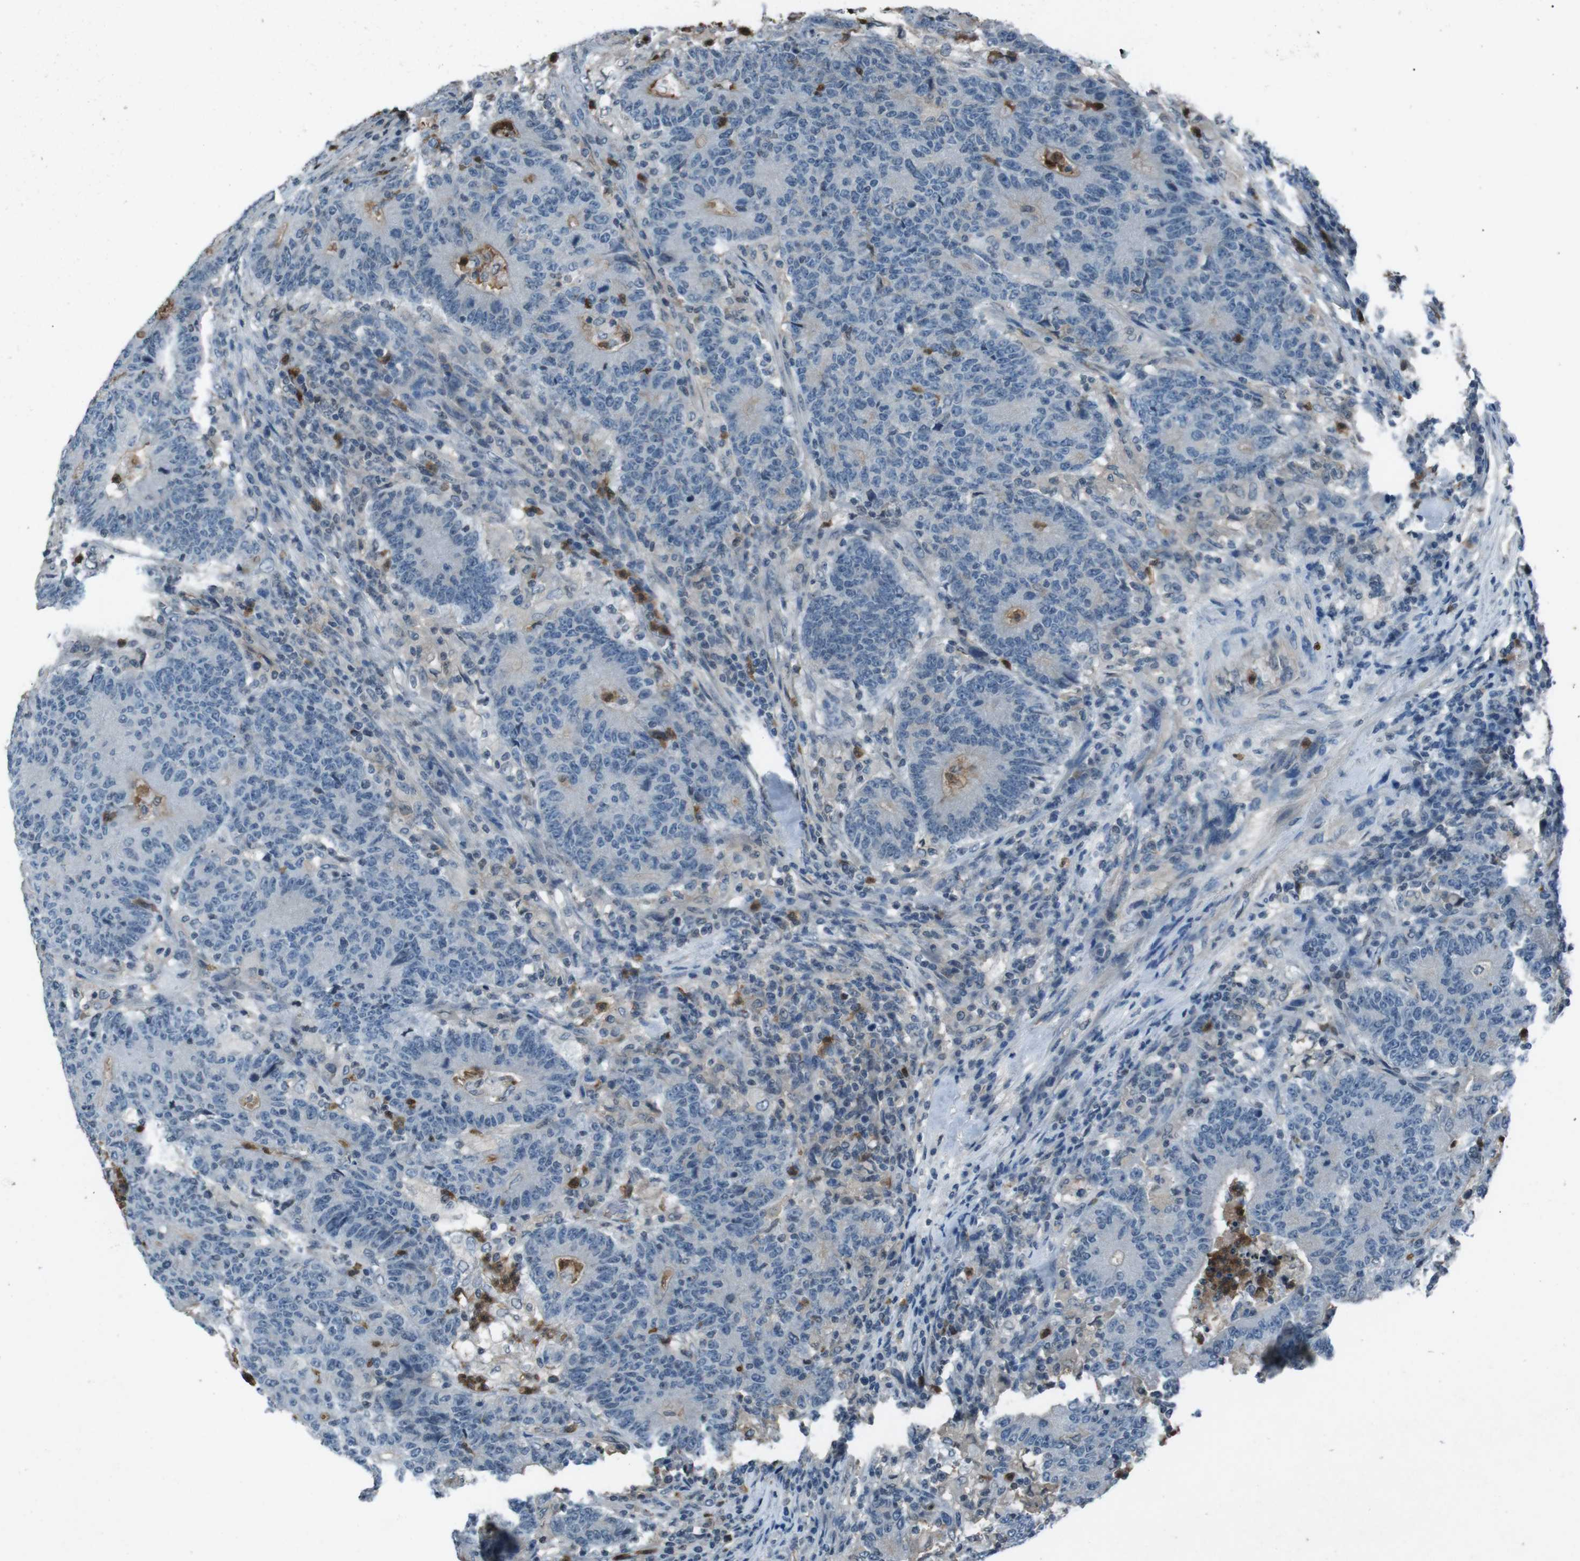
{"staining": {"intensity": "negative", "quantity": "none", "location": "none"}, "tissue": "colorectal cancer", "cell_type": "Tumor cells", "image_type": "cancer", "snomed": [{"axis": "morphology", "description": "Normal tissue, NOS"}, {"axis": "morphology", "description": "Adenocarcinoma, NOS"}, {"axis": "topography", "description": "Colon"}], "caption": "This is an immunohistochemistry (IHC) photomicrograph of colorectal adenocarcinoma. There is no expression in tumor cells.", "gene": "UGT1A6", "patient": {"sex": "female", "age": 75}}